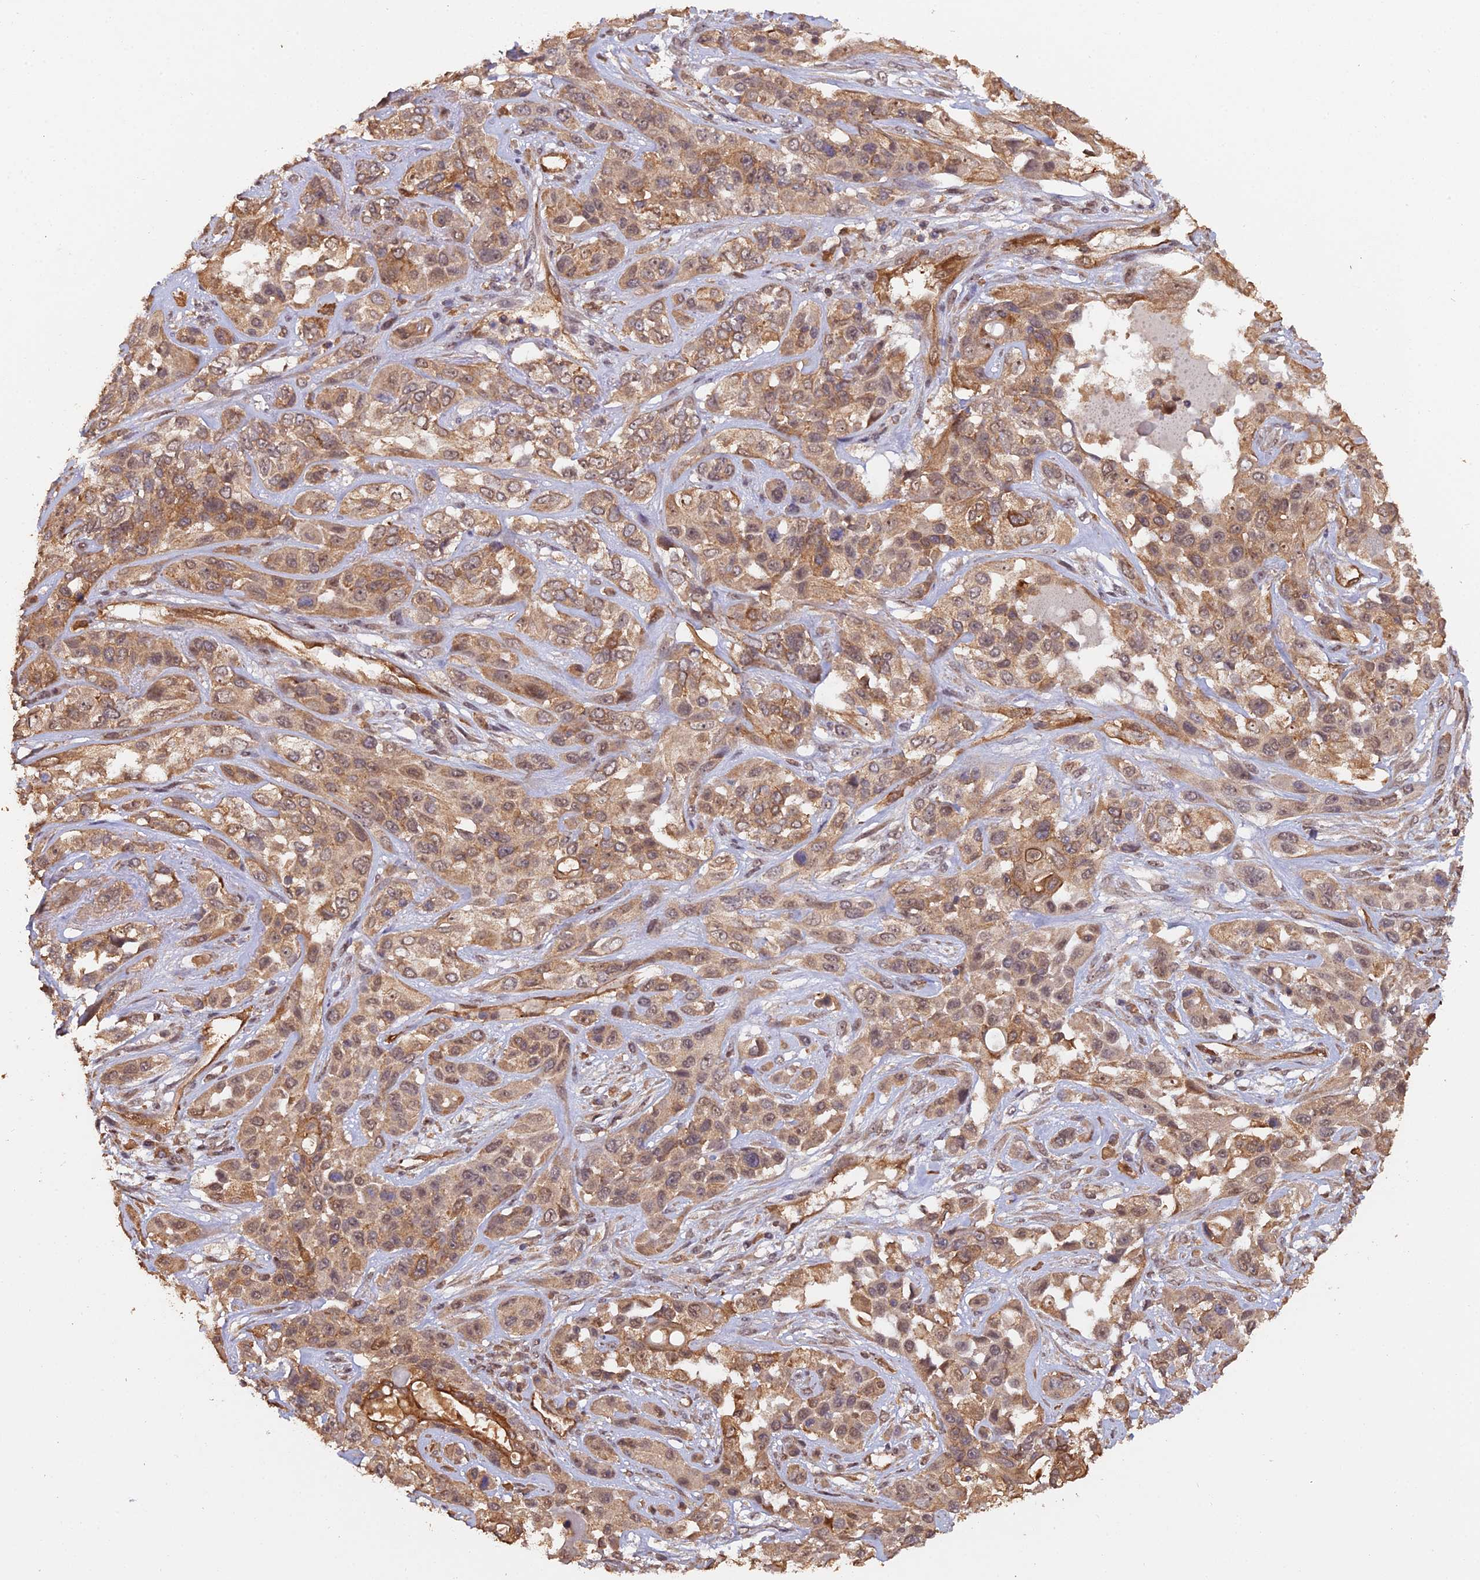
{"staining": {"intensity": "moderate", "quantity": ">75%", "location": "cytoplasmic/membranous"}, "tissue": "lung cancer", "cell_type": "Tumor cells", "image_type": "cancer", "snomed": [{"axis": "morphology", "description": "Squamous cell carcinoma, NOS"}, {"axis": "topography", "description": "Lung"}], "caption": "High-magnification brightfield microscopy of lung cancer stained with DAB (brown) and counterstained with hematoxylin (blue). tumor cells exhibit moderate cytoplasmic/membranous positivity is identified in about>75% of cells. The staining was performed using DAB, with brown indicating positive protein expression. Nuclei are stained blue with hematoxylin.", "gene": "RALGAPA2", "patient": {"sex": "female", "age": 70}}